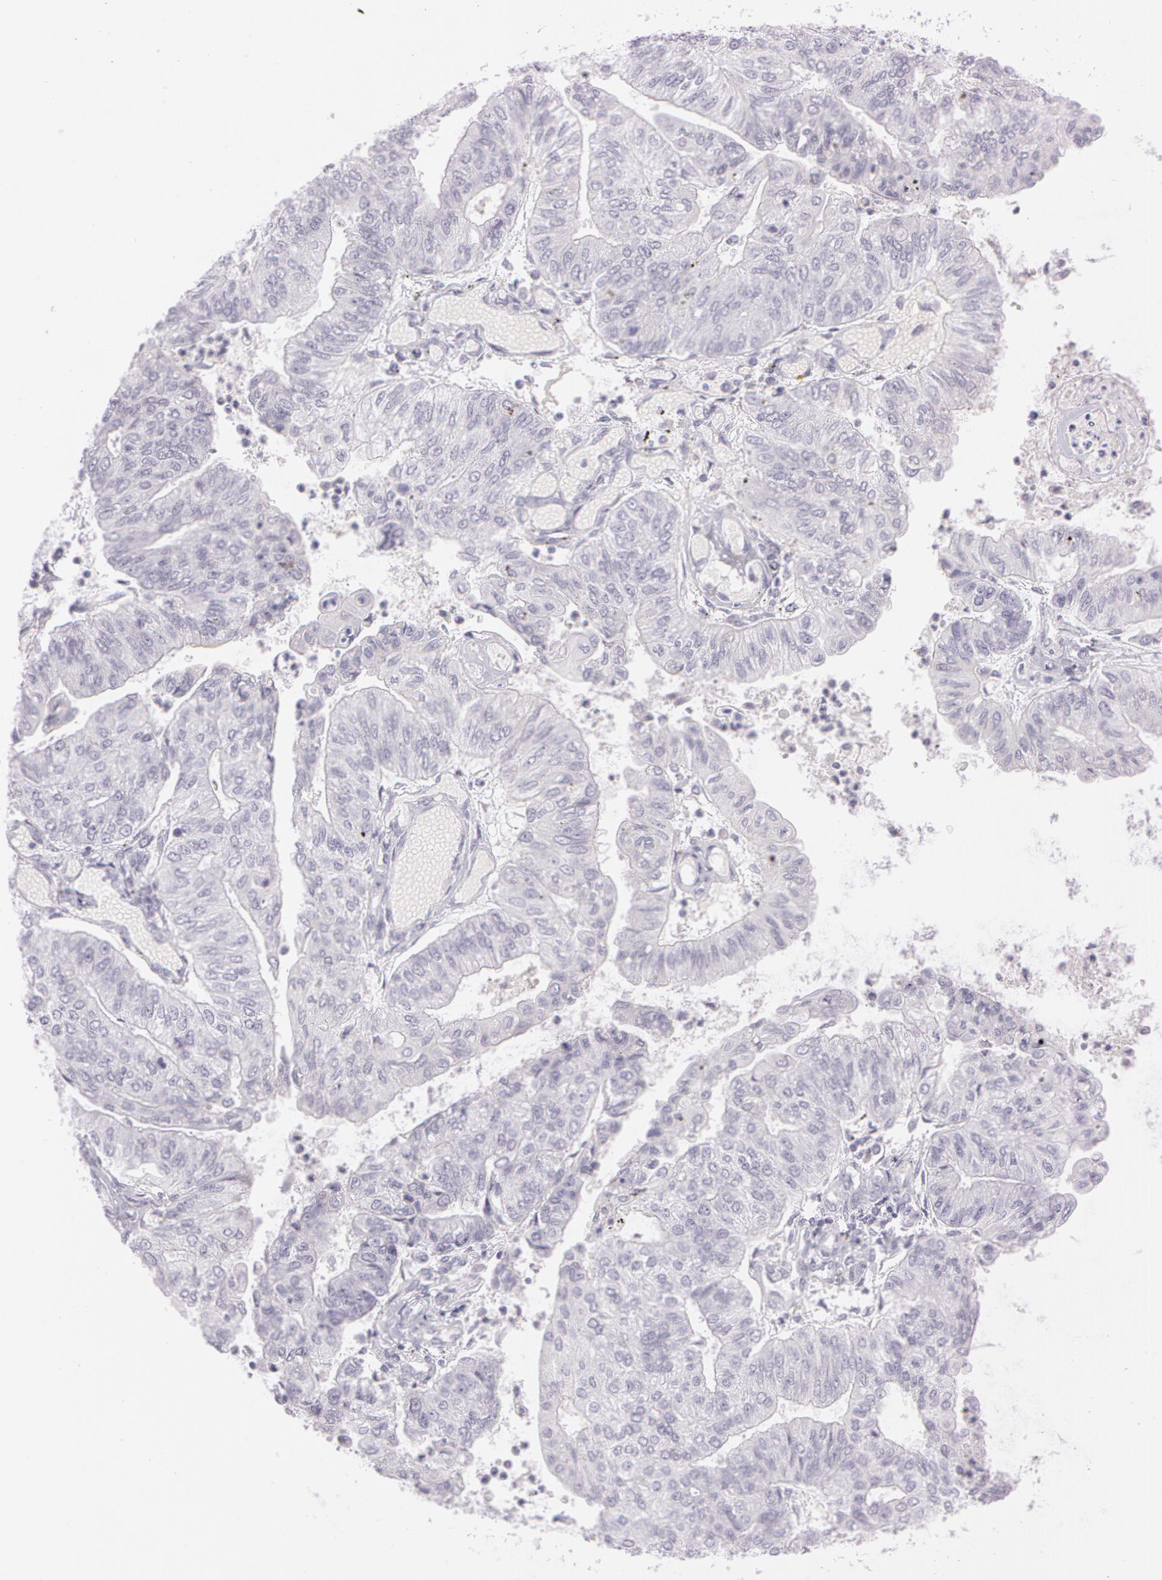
{"staining": {"intensity": "negative", "quantity": "none", "location": "none"}, "tissue": "endometrial cancer", "cell_type": "Tumor cells", "image_type": "cancer", "snomed": [{"axis": "morphology", "description": "Adenocarcinoma, NOS"}, {"axis": "topography", "description": "Endometrium"}], "caption": "Tumor cells show no significant expression in endometrial cancer.", "gene": "OTC", "patient": {"sex": "female", "age": 59}}